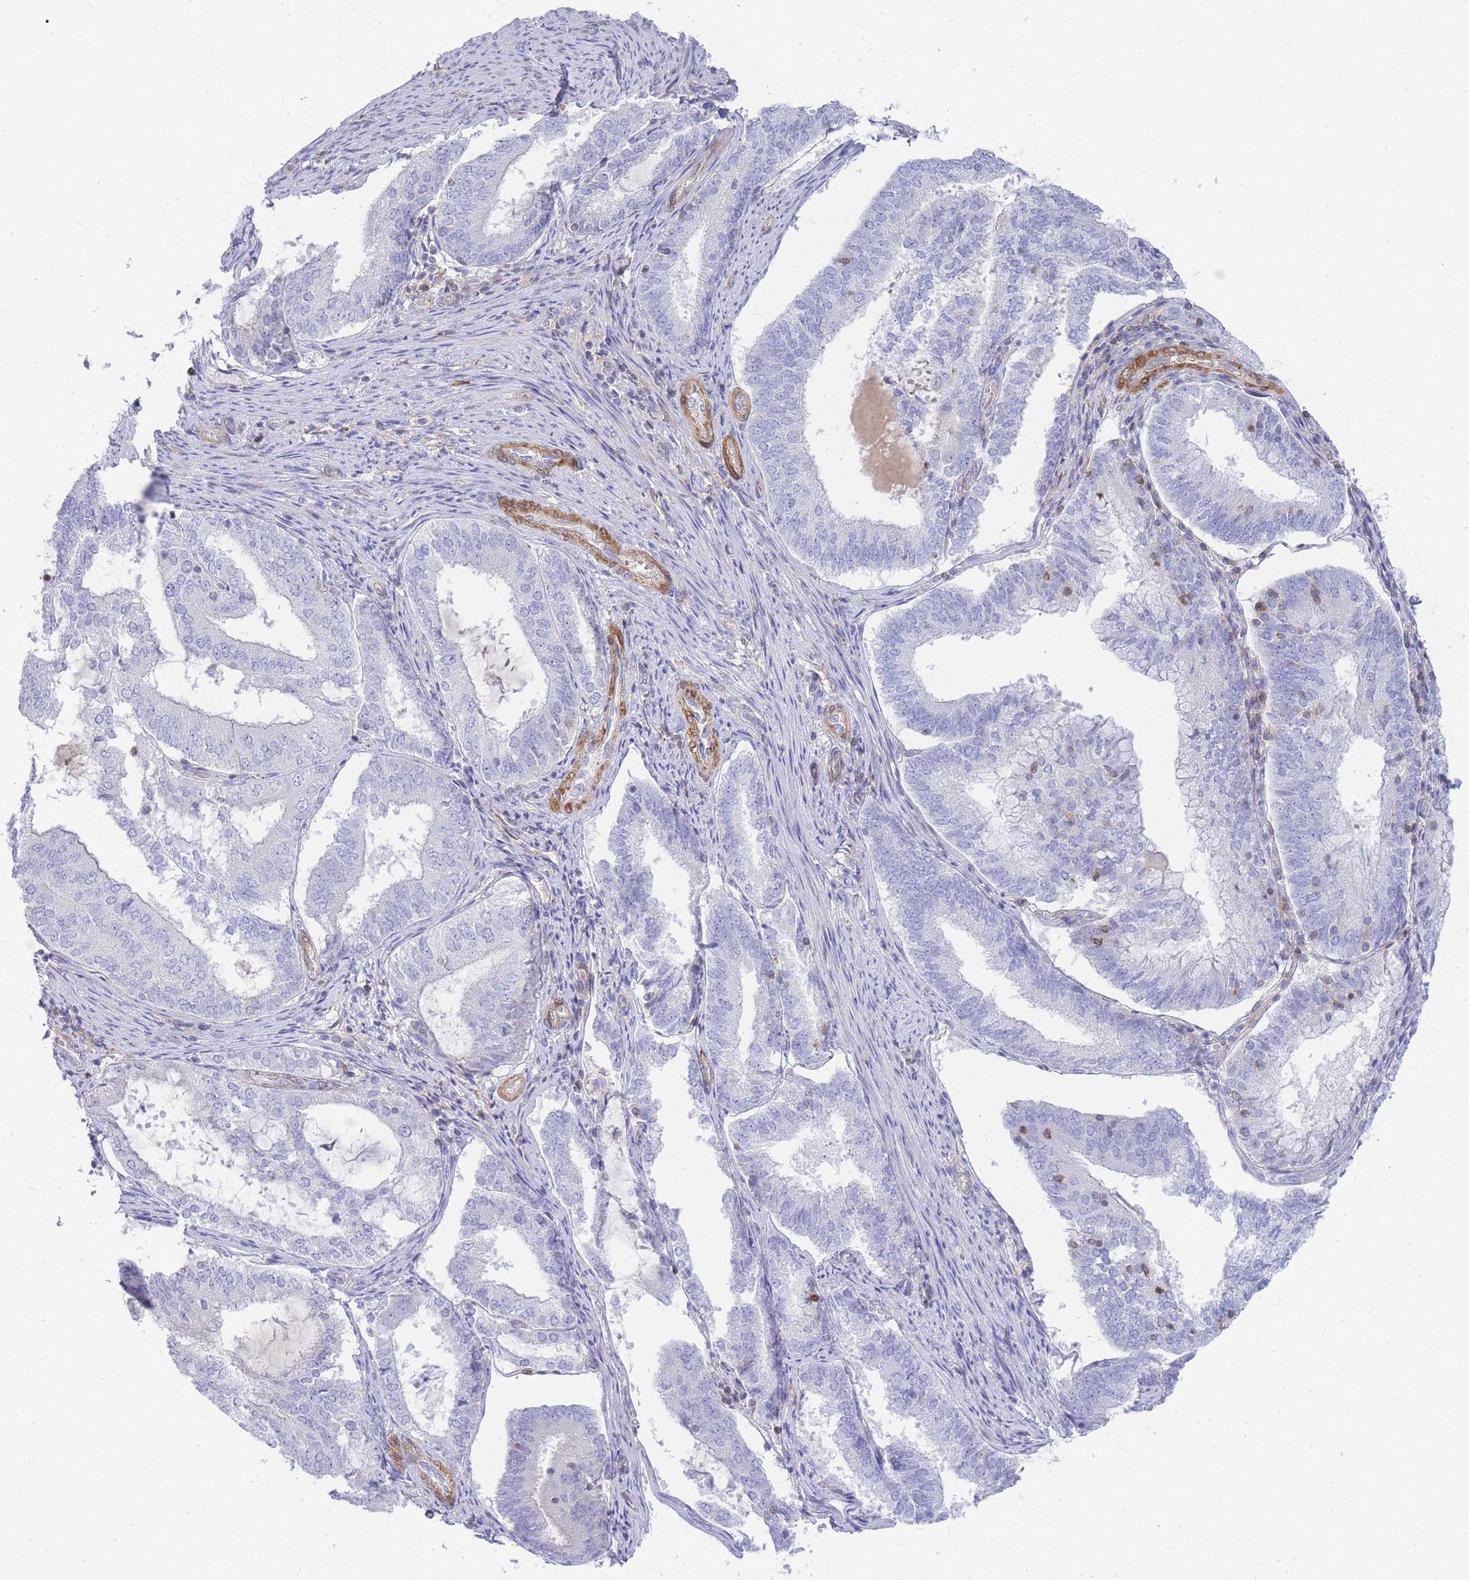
{"staining": {"intensity": "negative", "quantity": "none", "location": "none"}, "tissue": "endometrial cancer", "cell_type": "Tumor cells", "image_type": "cancer", "snomed": [{"axis": "morphology", "description": "Adenocarcinoma, NOS"}, {"axis": "topography", "description": "Endometrium"}], "caption": "High power microscopy histopathology image of an IHC histopathology image of endometrial cancer (adenocarcinoma), revealing no significant expression in tumor cells. (DAB immunohistochemistry (IHC) visualized using brightfield microscopy, high magnification).", "gene": "FBN3", "patient": {"sex": "female", "age": 81}}